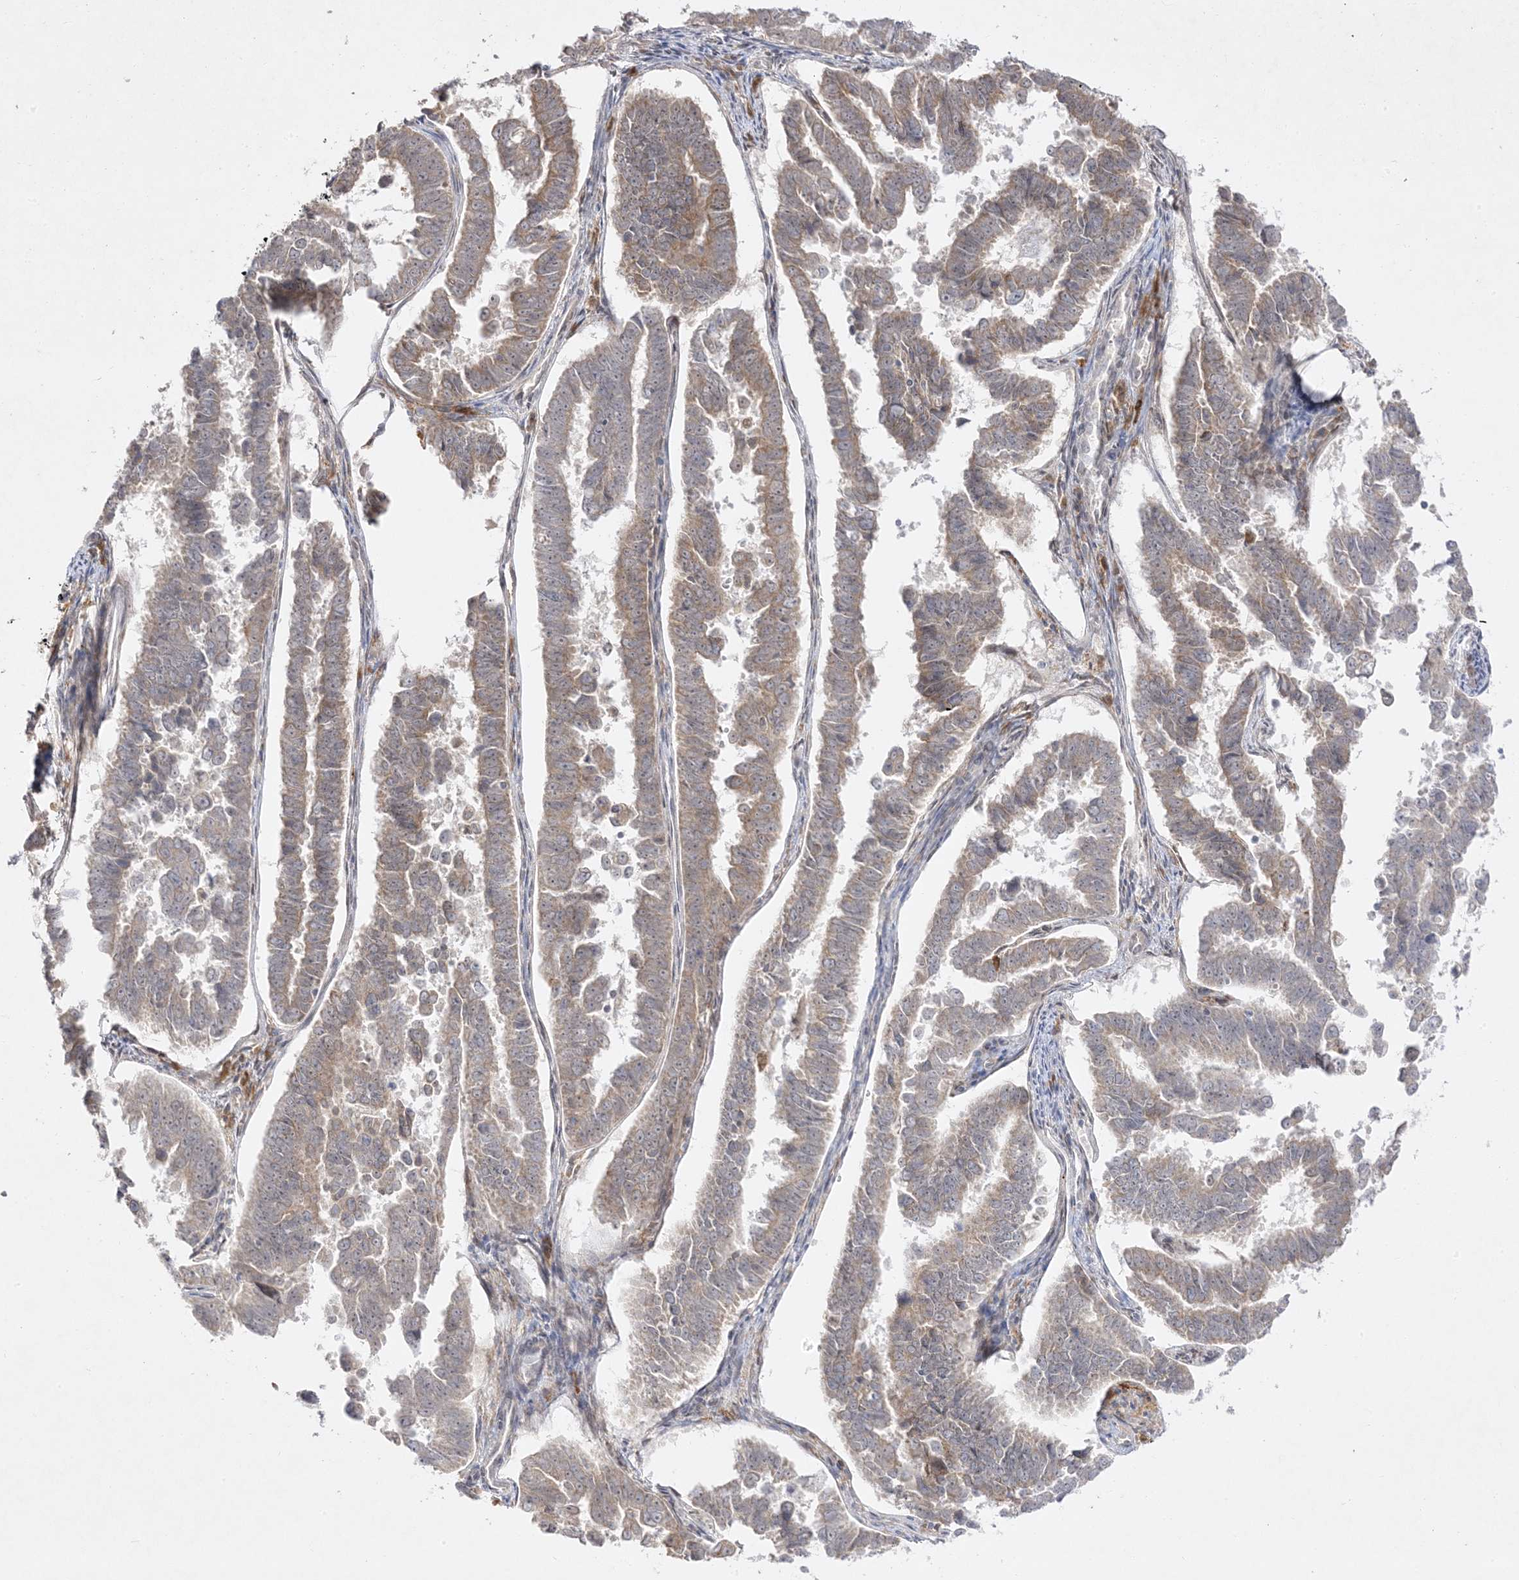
{"staining": {"intensity": "weak", "quantity": "25%-75%", "location": "cytoplasmic/membranous"}, "tissue": "endometrial cancer", "cell_type": "Tumor cells", "image_type": "cancer", "snomed": [{"axis": "morphology", "description": "Adenocarcinoma, NOS"}, {"axis": "topography", "description": "Endometrium"}], "caption": "Immunohistochemical staining of human adenocarcinoma (endometrial) displays weak cytoplasmic/membranous protein positivity in approximately 25%-75% of tumor cells. (IHC, brightfield microscopy, high magnification).", "gene": "C2CD2", "patient": {"sex": "female", "age": 75}}